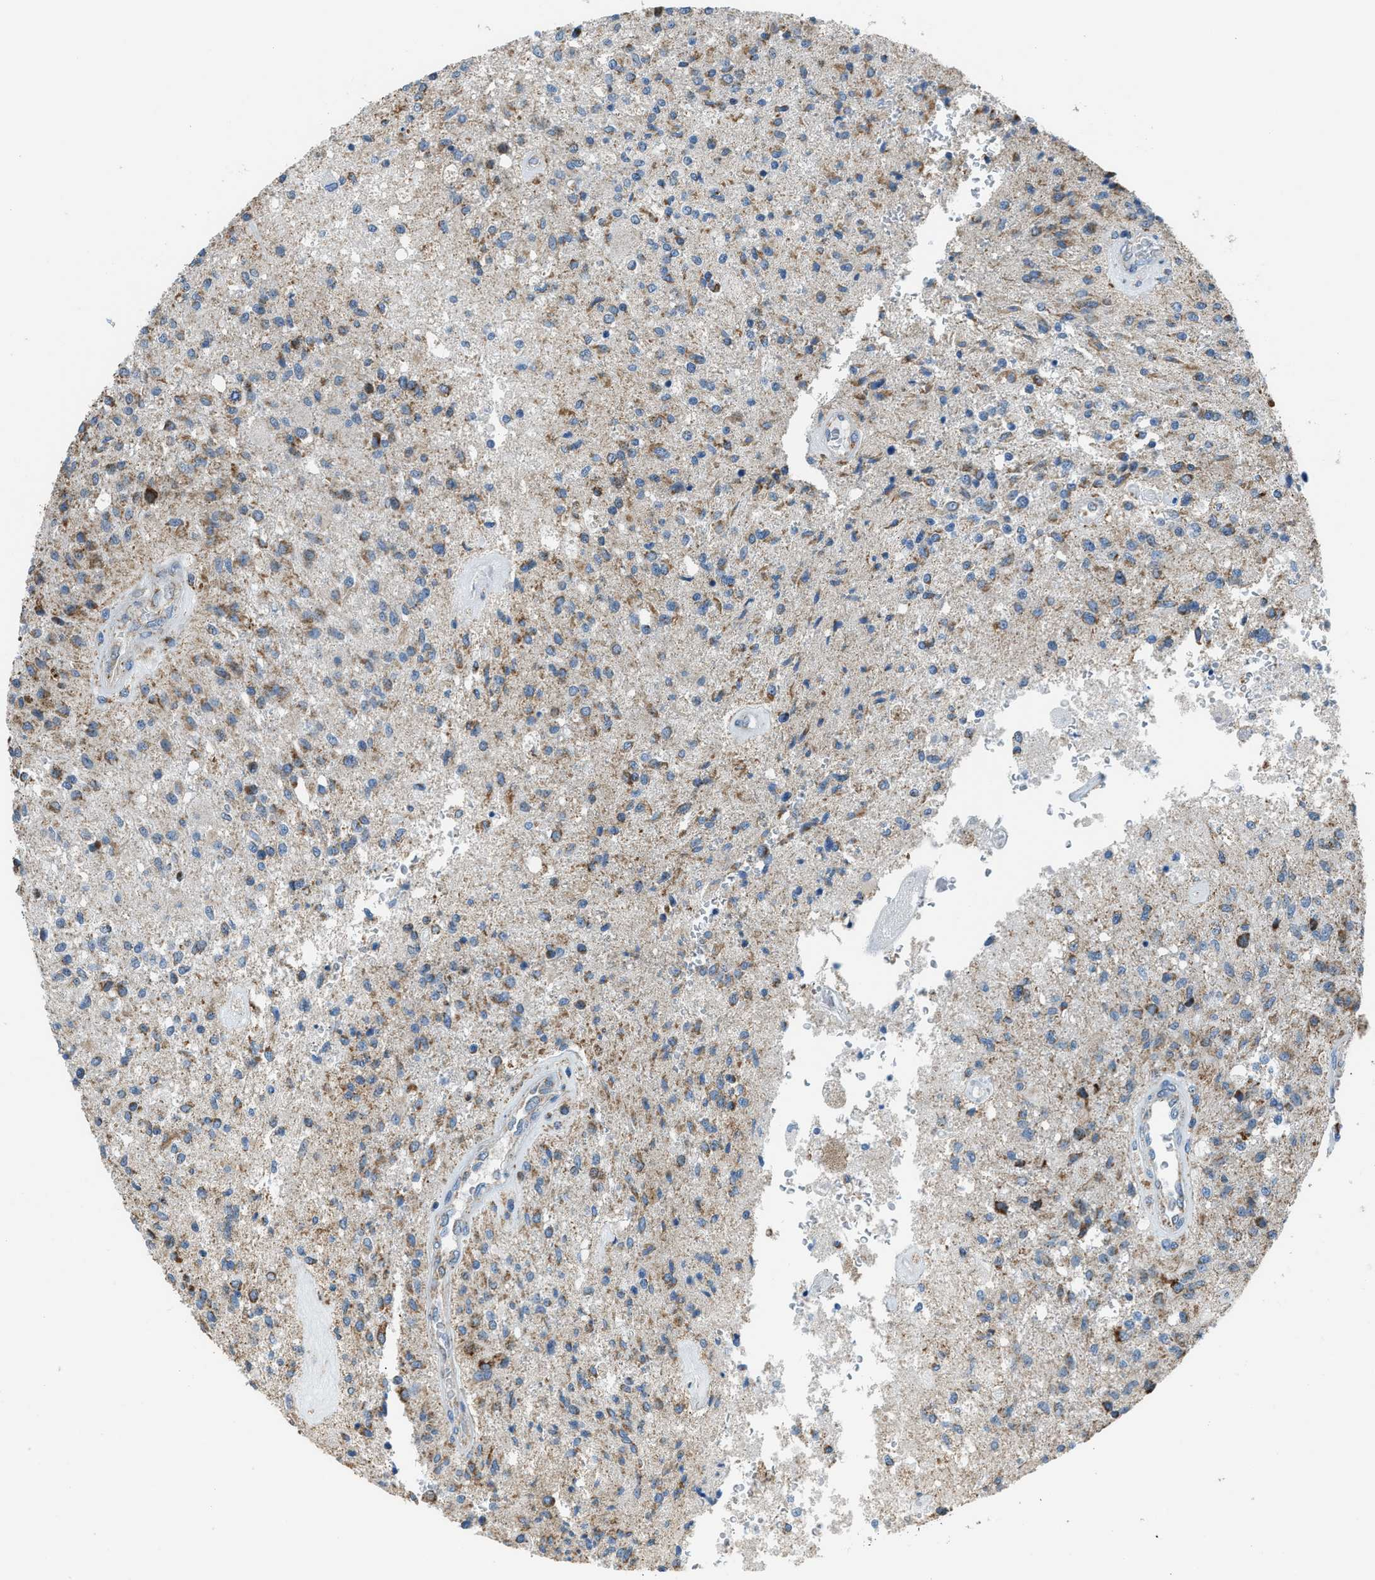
{"staining": {"intensity": "moderate", "quantity": ">75%", "location": "cytoplasmic/membranous"}, "tissue": "glioma", "cell_type": "Tumor cells", "image_type": "cancer", "snomed": [{"axis": "morphology", "description": "Normal tissue, NOS"}, {"axis": "morphology", "description": "Glioma, malignant, High grade"}, {"axis": "topography", "description": "Cerebral cortex"}], "caption": "A brown stain highlights moderate cytoplasmic/membranous positivity of a protein in human malignant glioma (high-grade) tumor cells.", "gene": "SMIM20", "patient": {"sex": "male", "age": 77}}